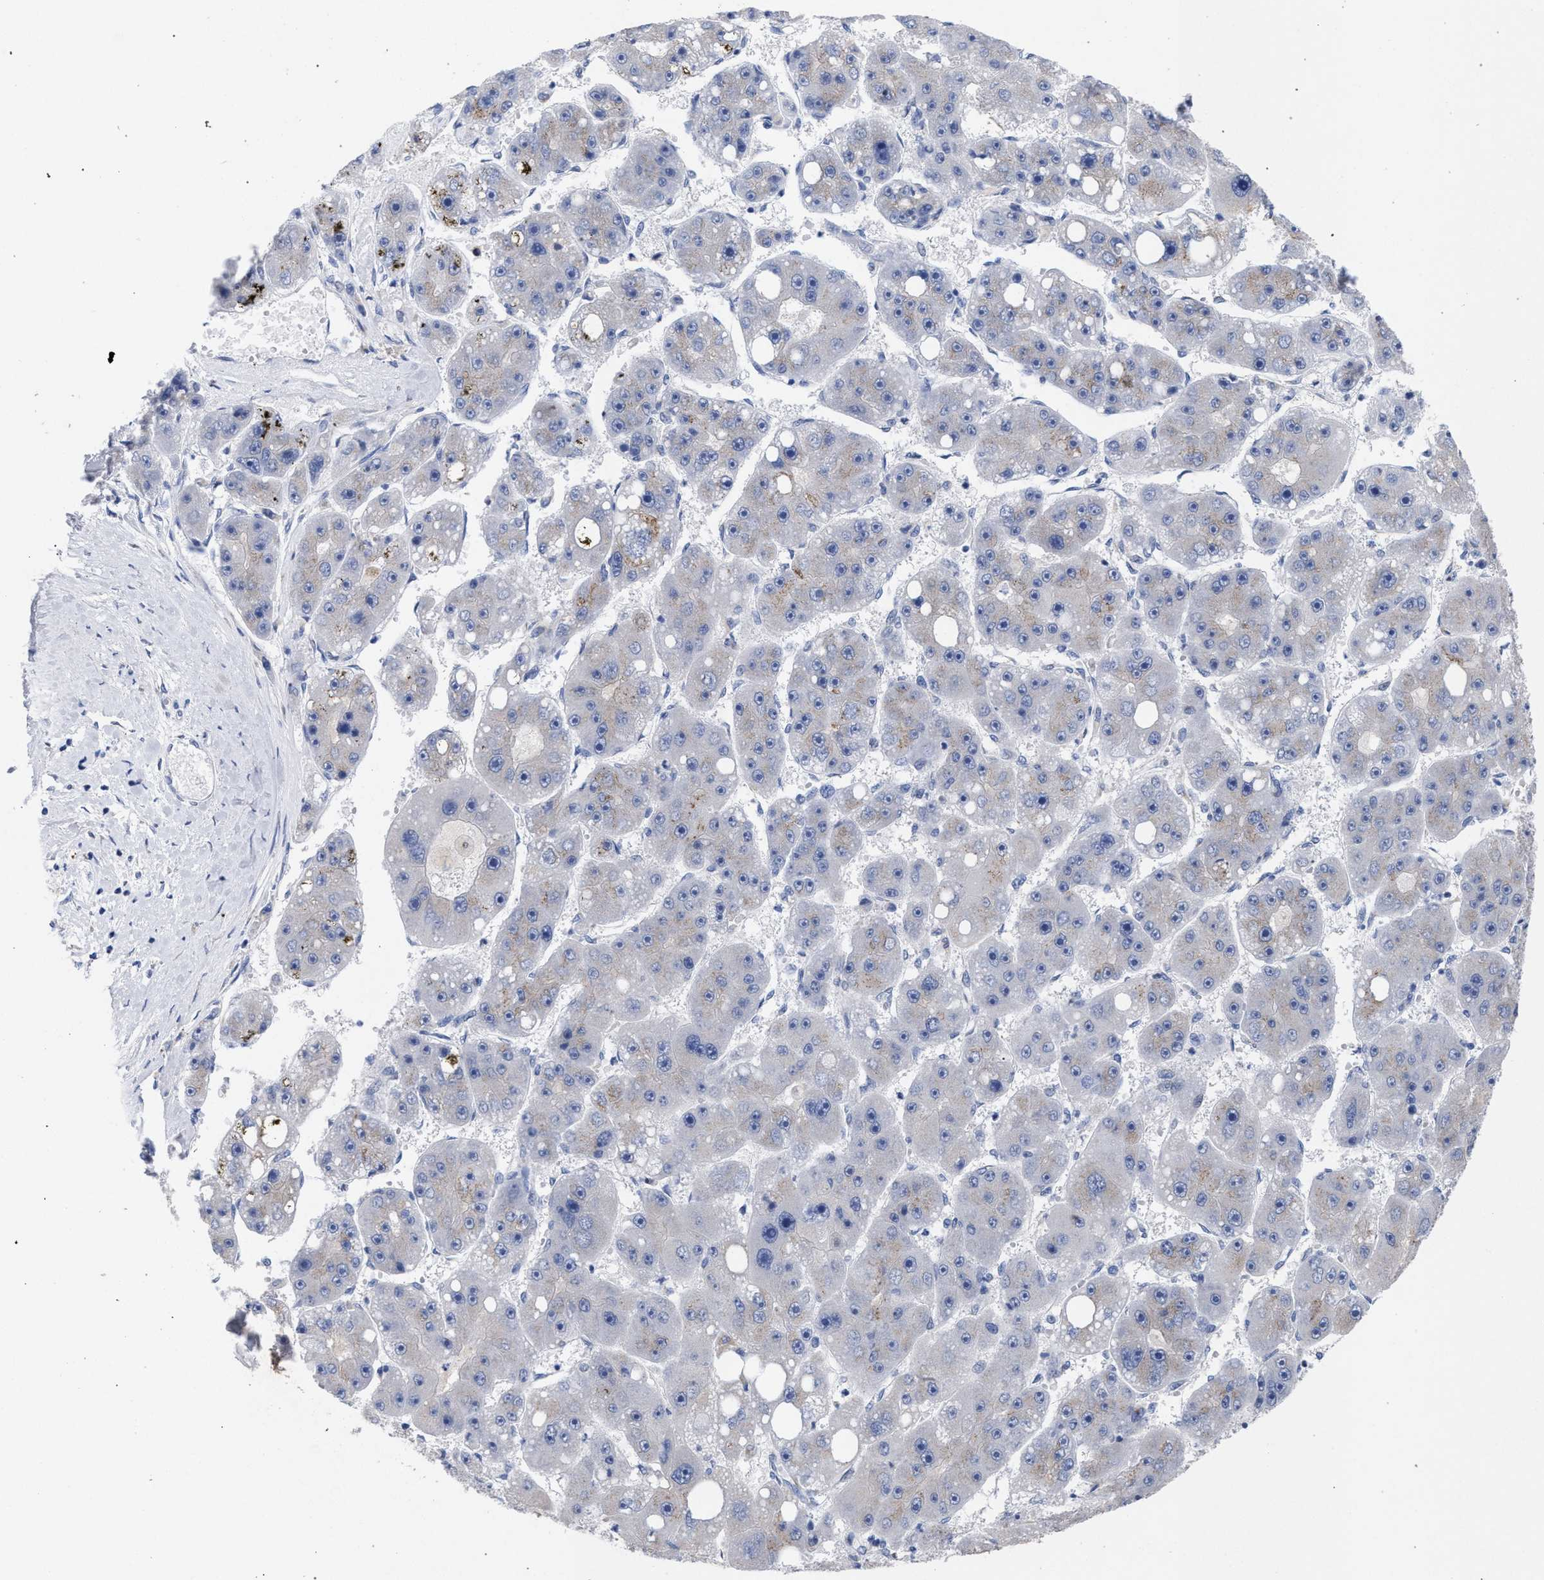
{"staining": {"intensity": "negative", "quantity": "none", "location": "none"}, "tissue": "liver cancer", "cell_type": "Tumor cells", "image_type": "cancer", "snomed": [{"axis": "morphology", "description": "Carcinoma, Hepatocellular, NOS"}, {"axis": "topography", "description": "Liver"}], "caption": "DAB (3,3'-diaminobenzidine) immunohistochemical staining of human liver cancer exhibits no significant staining in tumor cells. Nuclei are stained in blue.", "gene": "GOLGA2", "patient": {"sex": "female", "age": 61}}